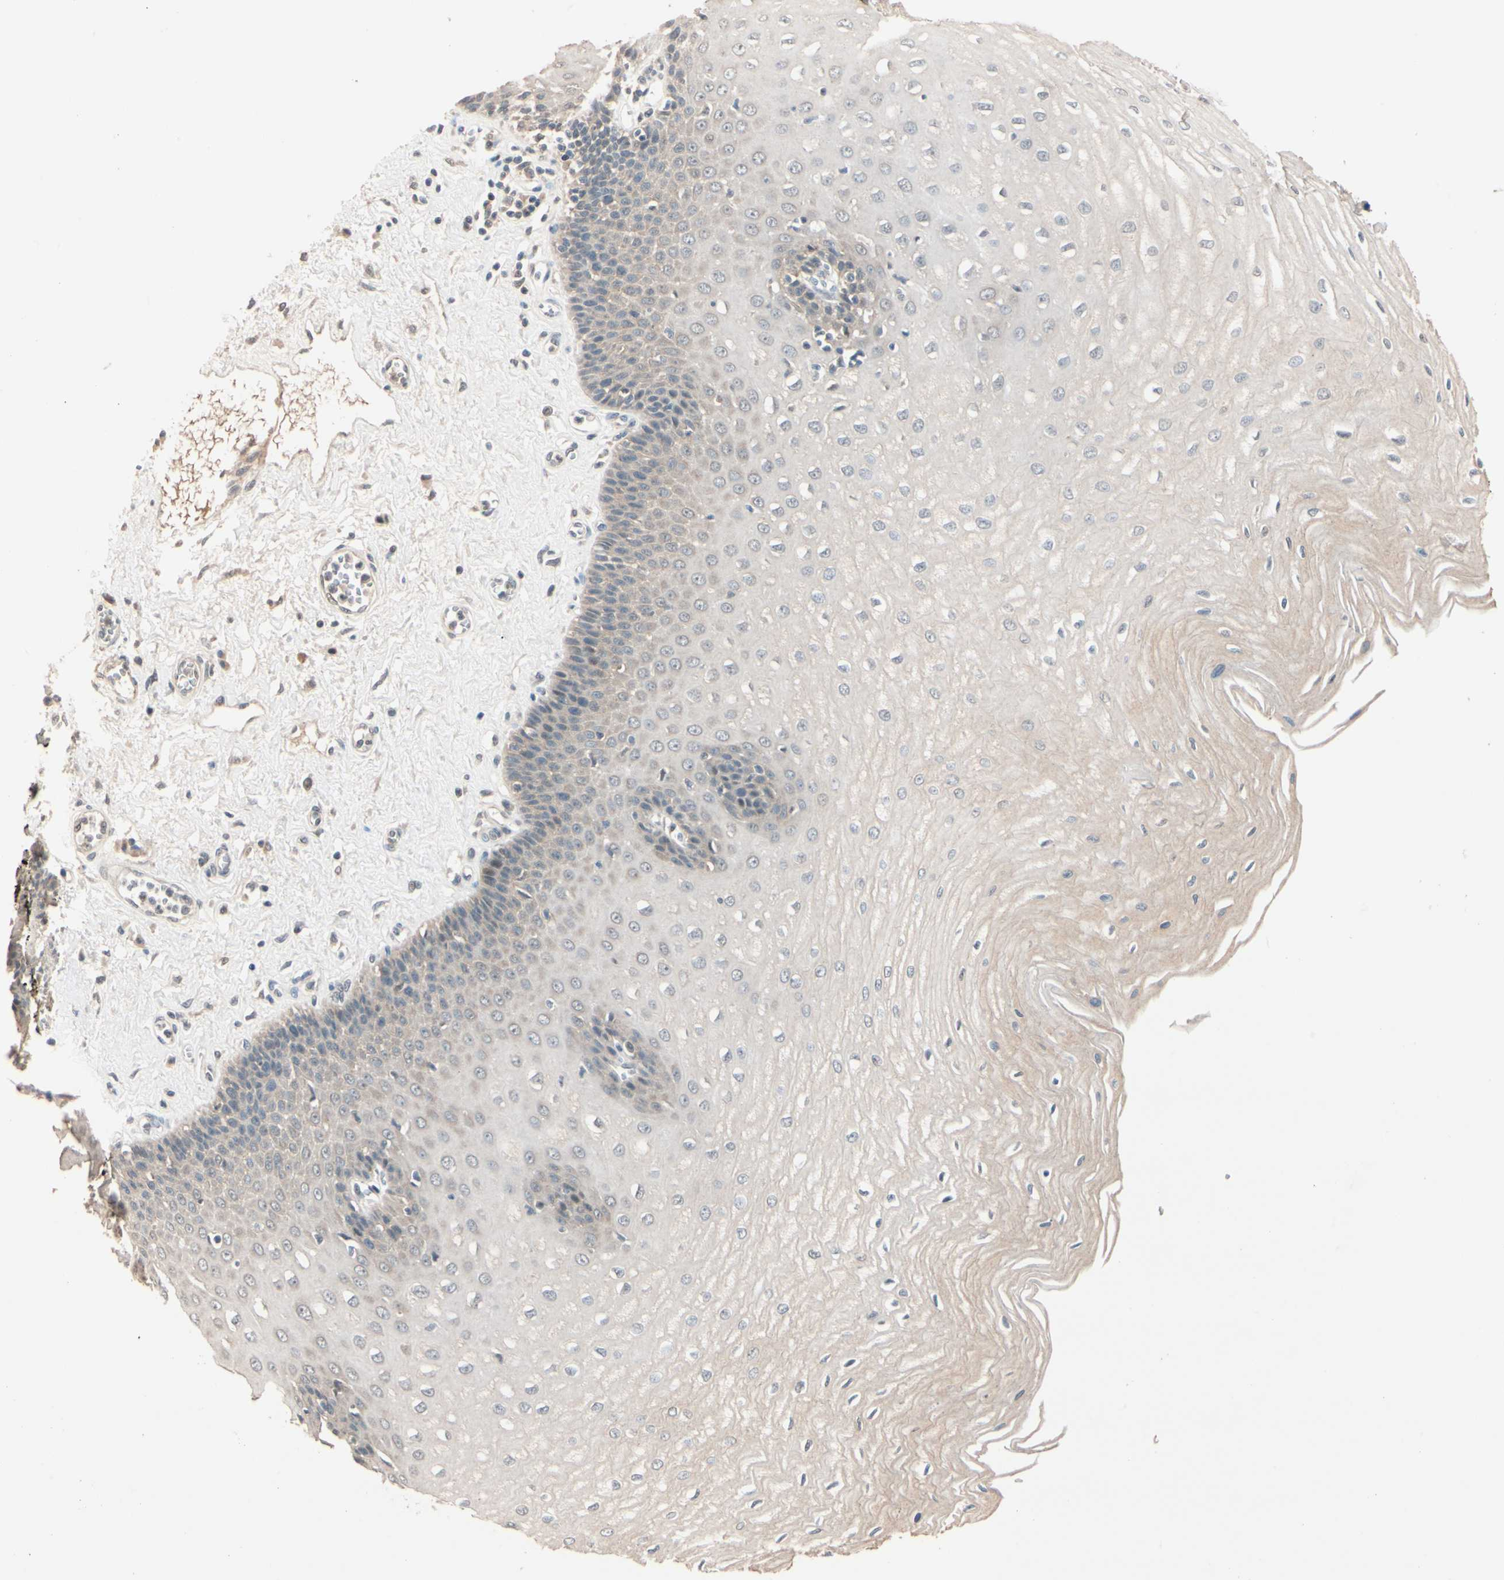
{"staining": {"intensity": "weak", "quantity": "25%-75%", "location": "cytoplasmic/membranous"}, "tissue": "esophagus", "cell_type": "Squamous epithelial cells", "image_type": "normal", "snomed": [{"axis": "morphology", "description": "Normal tissue, NOS"}, {"axis": "morphology", "description": "Squamous cell carcinoma, NOS"}, {"axis": "topography", "description": "Esophagus"}], "caption": "Human esophagus stained with a protein marker reveals weak staining in squamous epithelial cells.", "gene": "ACSL5", "patient": {"sex": "male", "age": 65}}